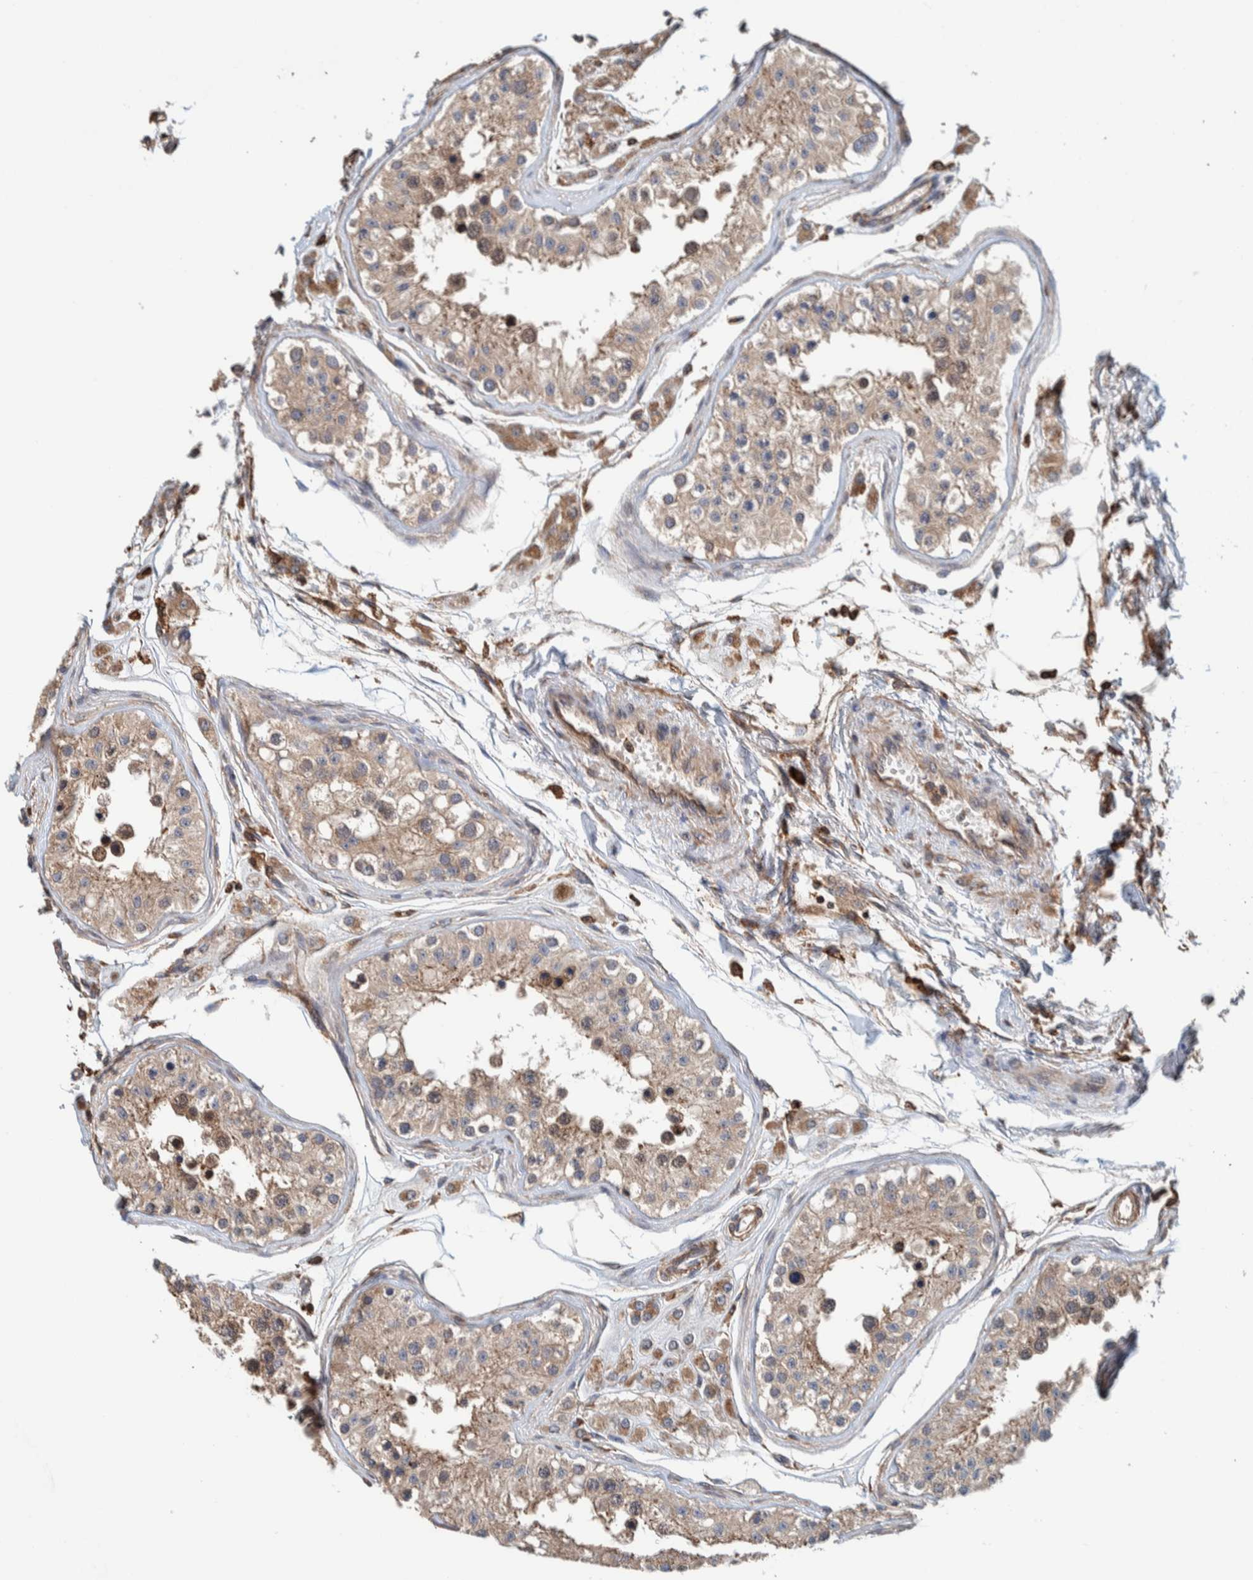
{"staining": {"intensity": "moderate", "quantity": ">75%", "location": "cytoplasmic/membranous"}, "tissue": "testis", "cell_type": "Cells in seminiferous ducts", "image_type": "normal", "snomed": [{"axis": "morphology", "description": "Normal tissue, NOS"}, {"axis": "morphology", "description": "Adenocarcinoma, metastatic, NOS"}, {"axis": "topography", "description": "Testis"}], "caption": "This histopathology image shows immunohistochemistry (IHC) staining of normal human testis, with medium moderate cytoplasmic/membranous expression in about >75% of cells in seminiferous ducts.", "gene": "PLA2G3", "patient": {"sex": "male", "age": 26}}